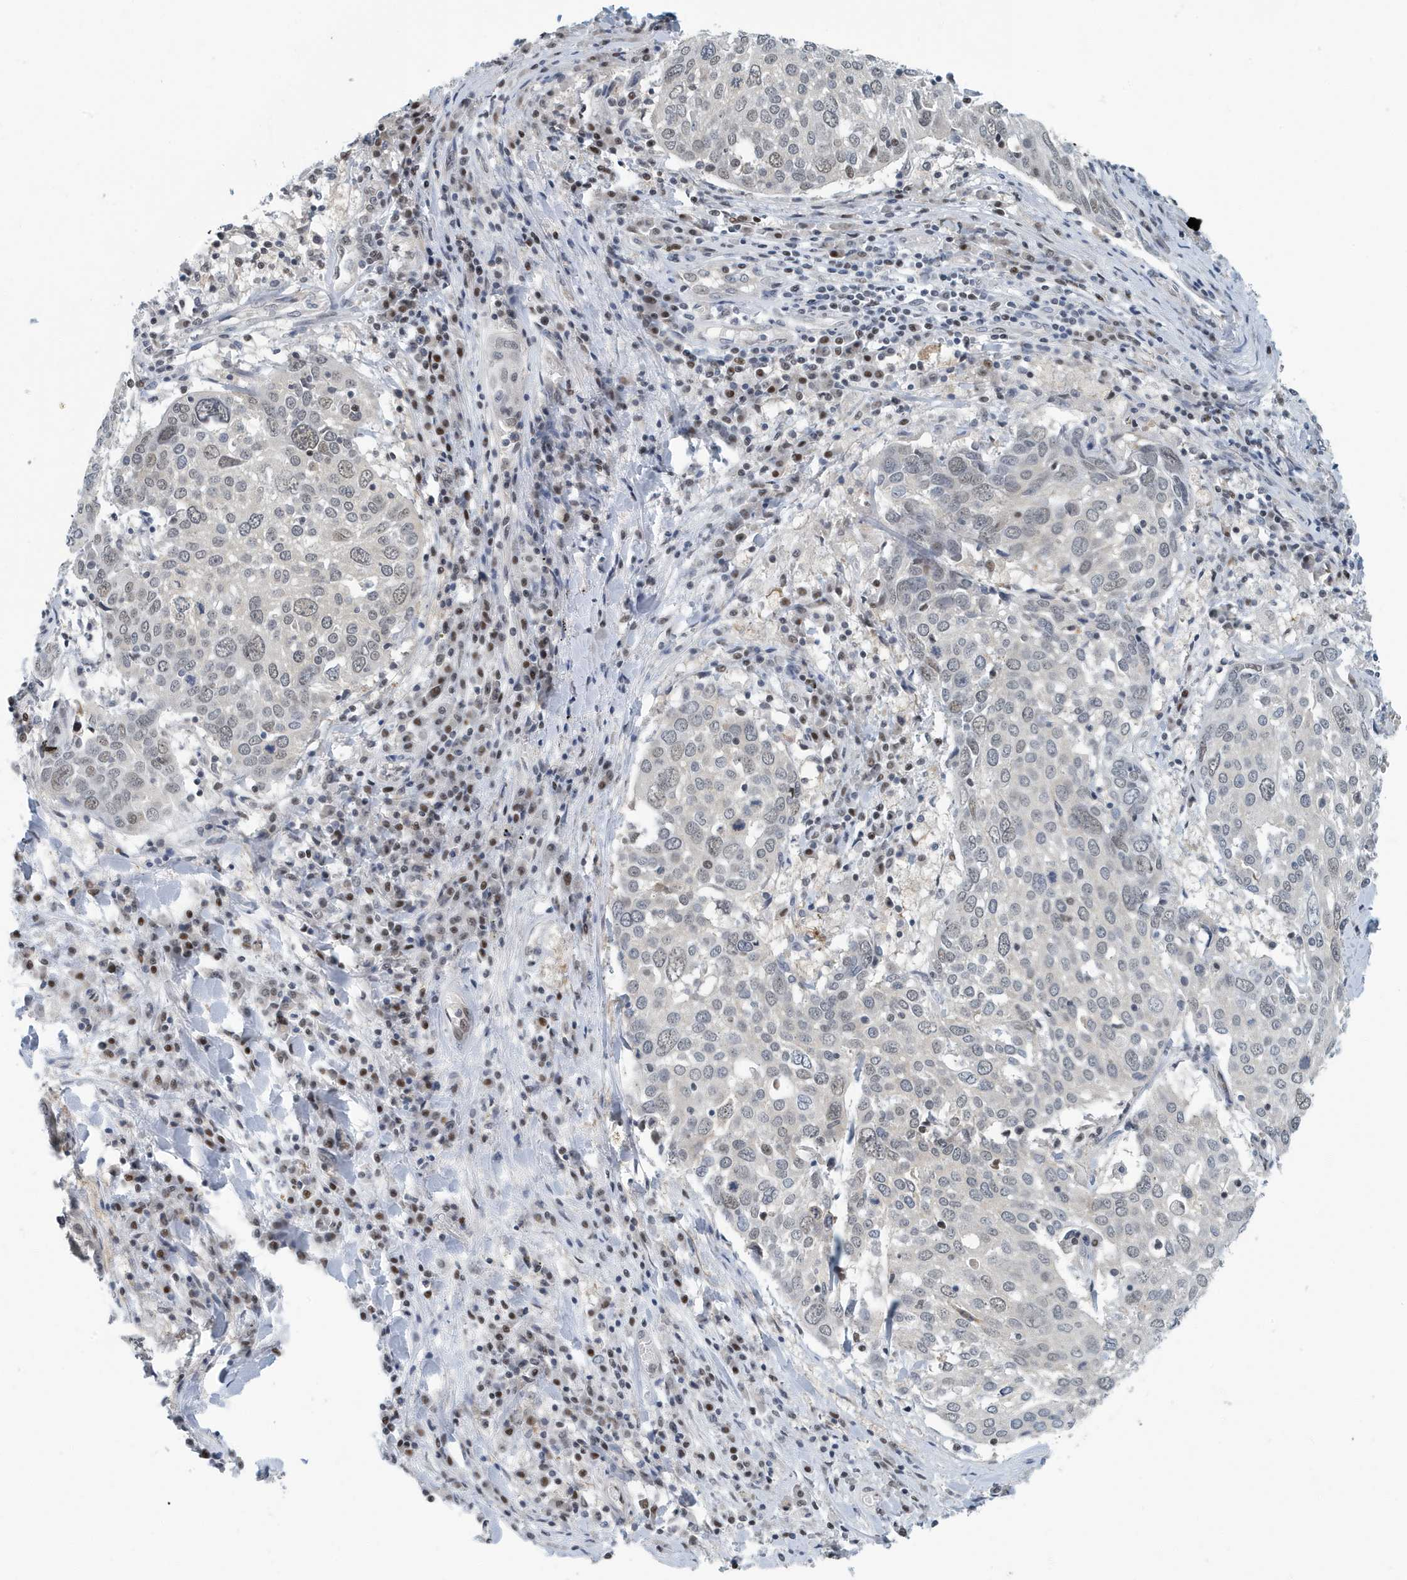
{"staining": {"intensity": "weak", "quantity": "<25%", "location": "nuclear"}, "tissue": "lung cancer", "cell_type": "Tumor cells", "image_type": "cancer", "snomed": [{"axis": "morphology", "description": "Squamous cell carcinoma, NOS"}, {"axis": "topography", "description": "Lung"}], "caption": "Immunohistochemistry (IHC) image of human lung cancer stained for a protein (brown), which exhibits no staining in tumor cells.", "gene": "KIF15", "patient": {"sex": "male", "age": 65}}